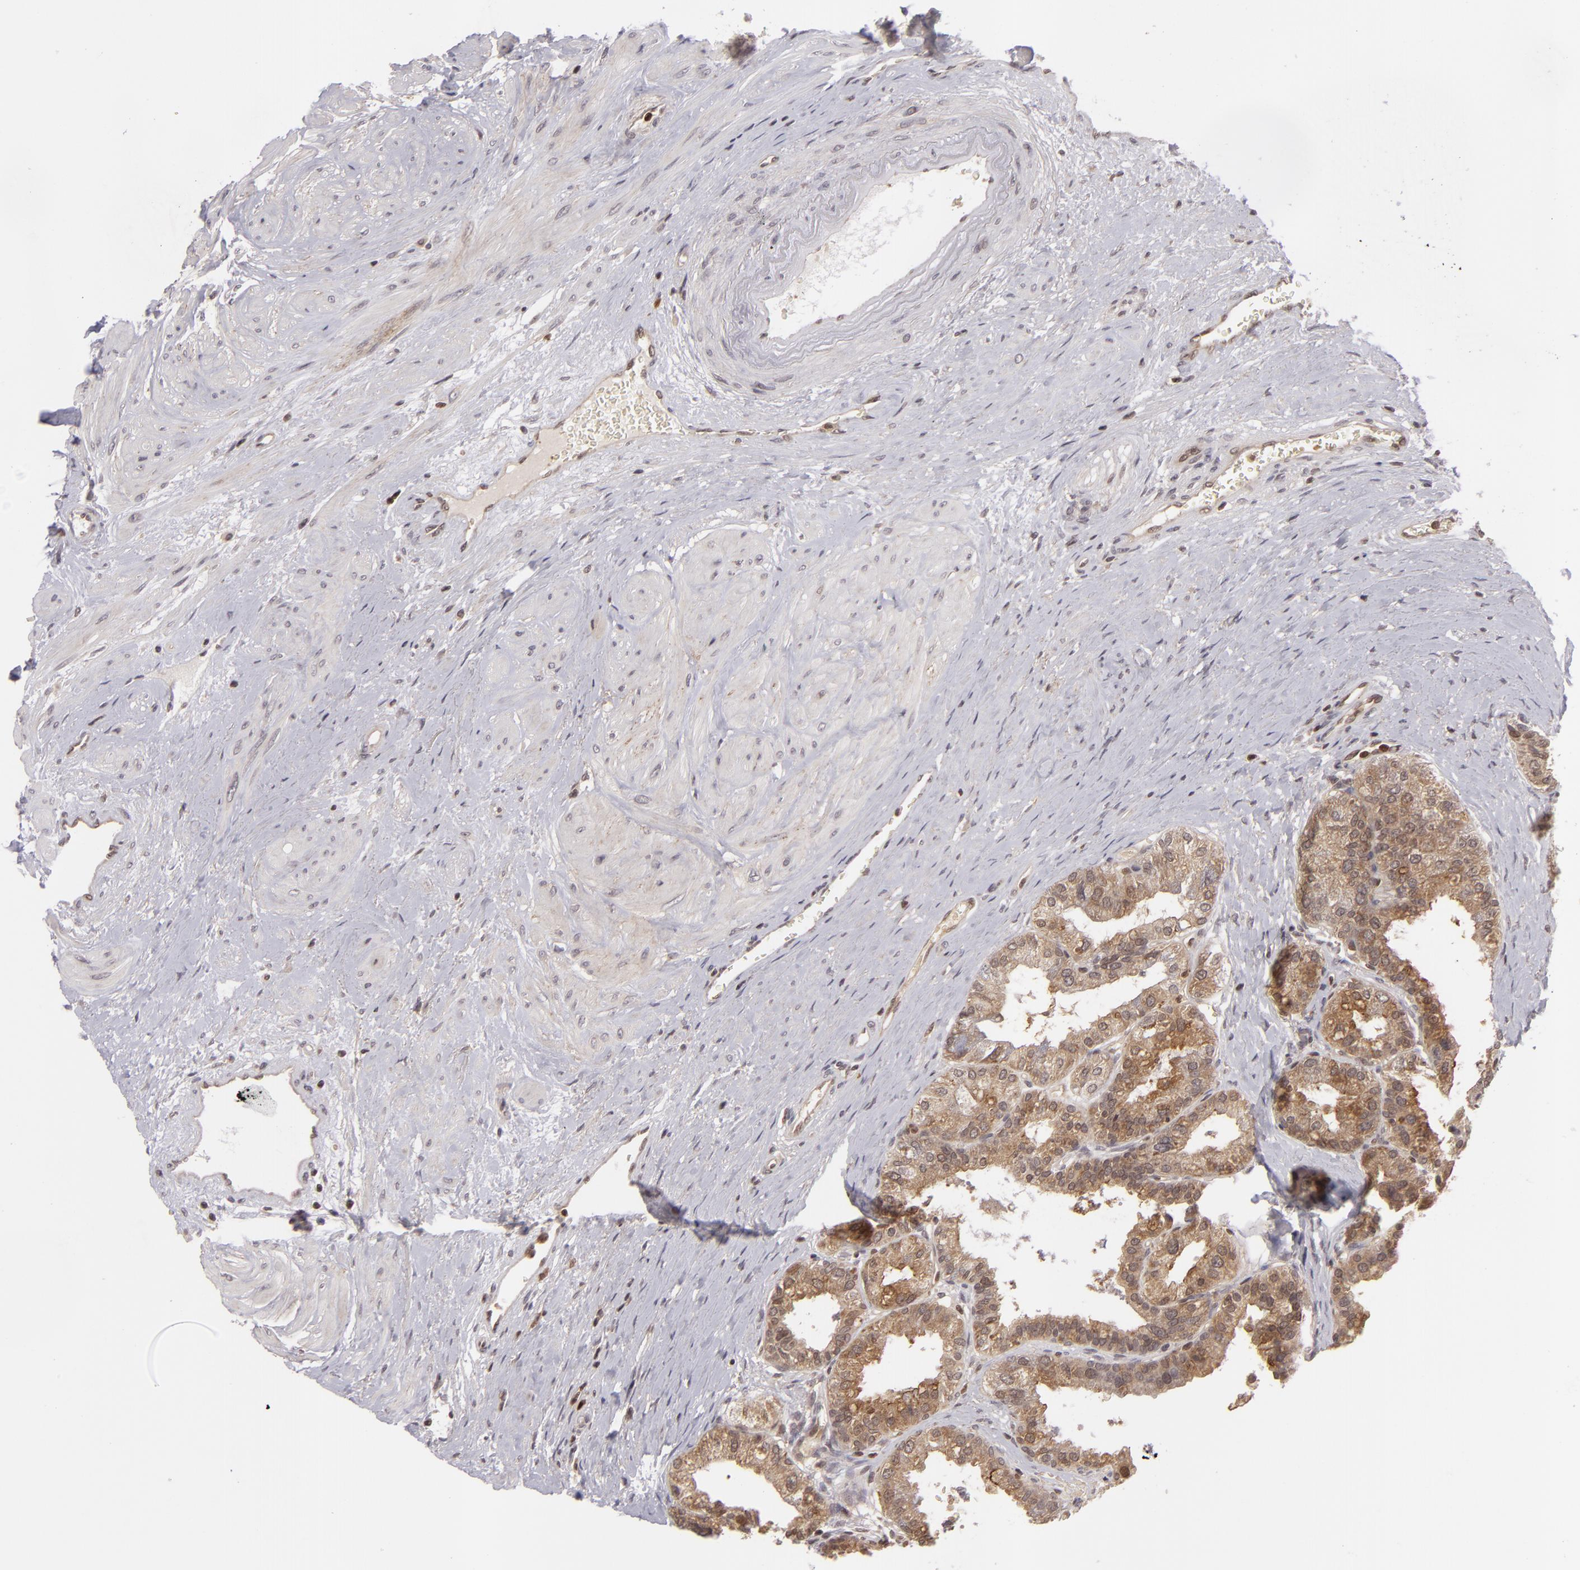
{"staining": {"intensity": "moderate", "quantity": ">75%", "location": "cytoplasmic/membranous"}, "tissue": "prostate", "cell_type": "Glandular cells", "image_type": "normal", "snomed": [{"axis": "morphology", "description": "Normal tissue, NOS"}, {"axis": "topography", "description": "Prostate"}], "caption": "IHC photomicrograph of unremarkable prostate: prostate stained using immunohistochemistry demonstrates medium levels of moderate protein expression localized specifically in the cytoplasmic/membranous of glandular cells, appearing as a cytoplasmic/membranous brown color.", "gene": "ZBTB33", "patient": {"sex": "male", "age": 60}}